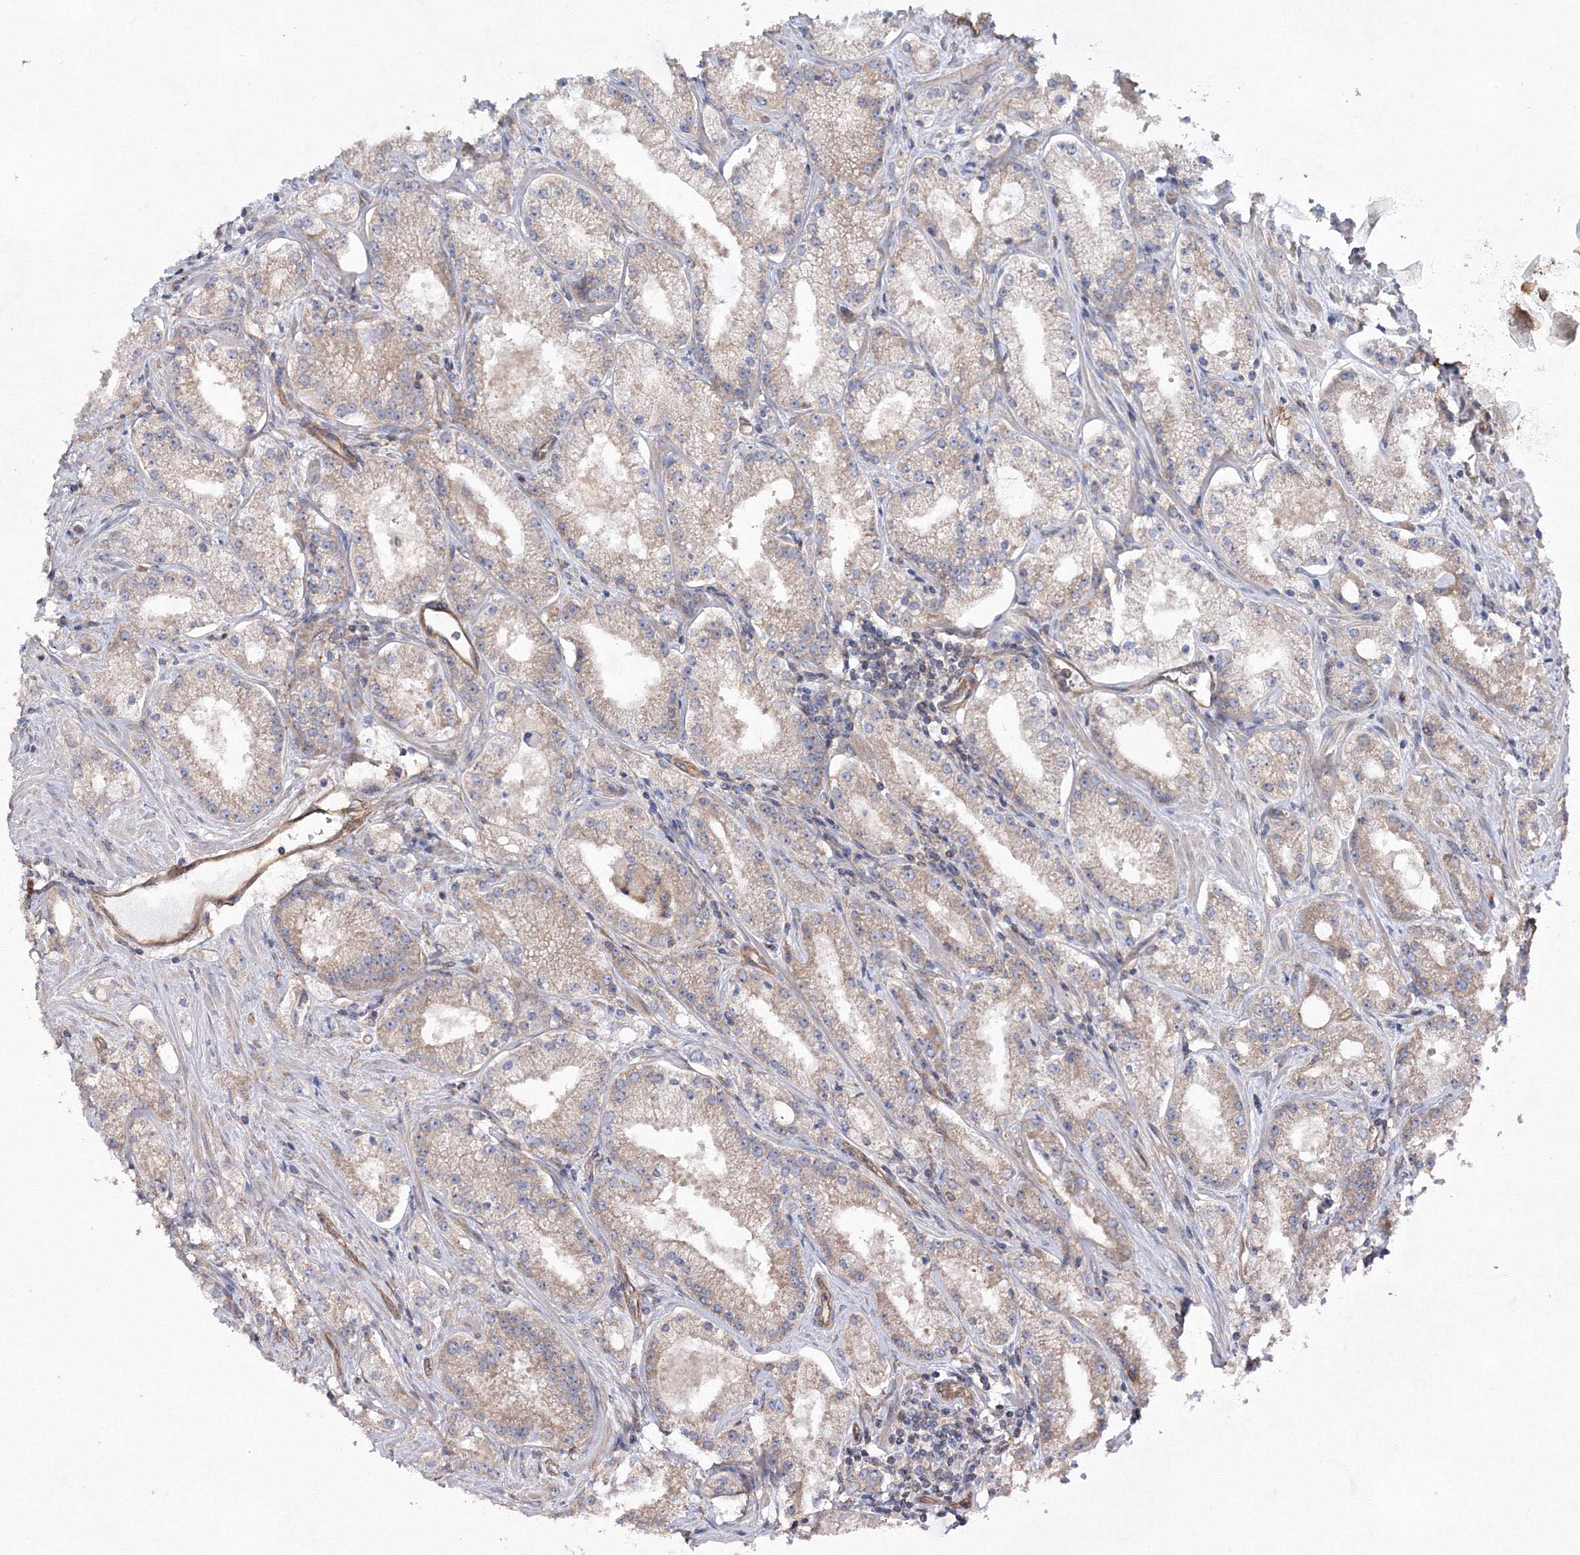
{"staining": {"intensity": "weak", "quantity": "<25%", "location": "cytoplasmic/membranous"}, "tissue": "prostate cancer", "cell_type": "Tumor cells", "image_type": "cancer", "snomed": [{"axis": "morphology", "description": "Adenocarcinoma, Low grade"}, {"axis": "topography", "description": "Prostate"}], "caption": "DAB immunohistochemical staining of prostate cancer reveals no significant expression in tumor cells.", "gene": "EXOC6", "patient": {"sex": "male", "age": 69}}